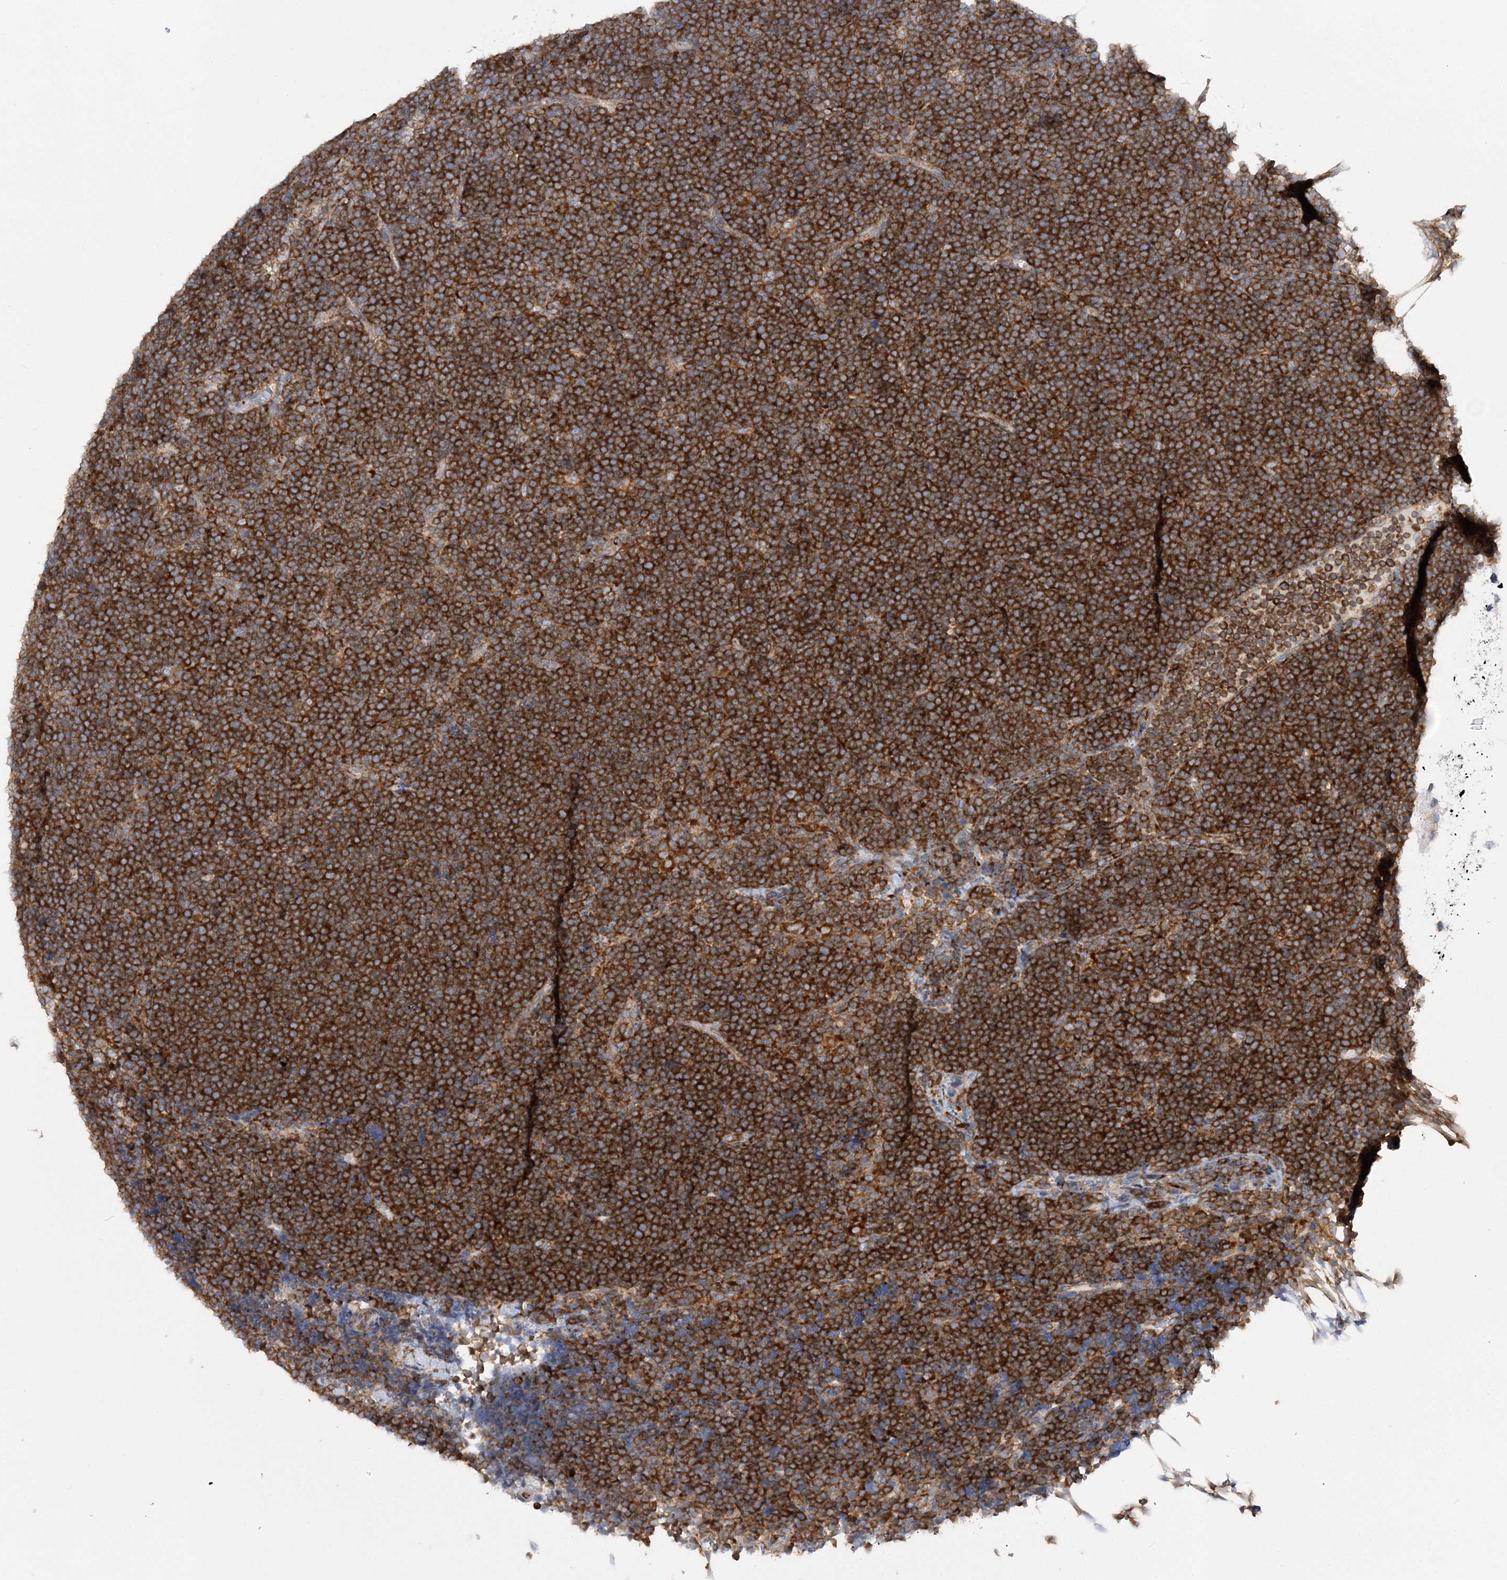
{"staining": {"intensity": "strong", "quantity": ">75%", "location": "cytoplasmic/membranous"}, "tissue": "lymphoma", "cell_type": "Tumor cells", "image_type": "cancer", "snomed": [{"axis": "morphology", "description": "Malignant lymphoma, non-Hodgkin's type, High grade"}, {"axis": "topography", "description": "Lymph node"}], "caption": "Lymphoma stained with a brown dye exhibits strong cytoplasmic/membranous positive expression in approximately >75% of tumor cells.", "gene": "LARP4B", "patient": {"sex": "male", "age": 13}}